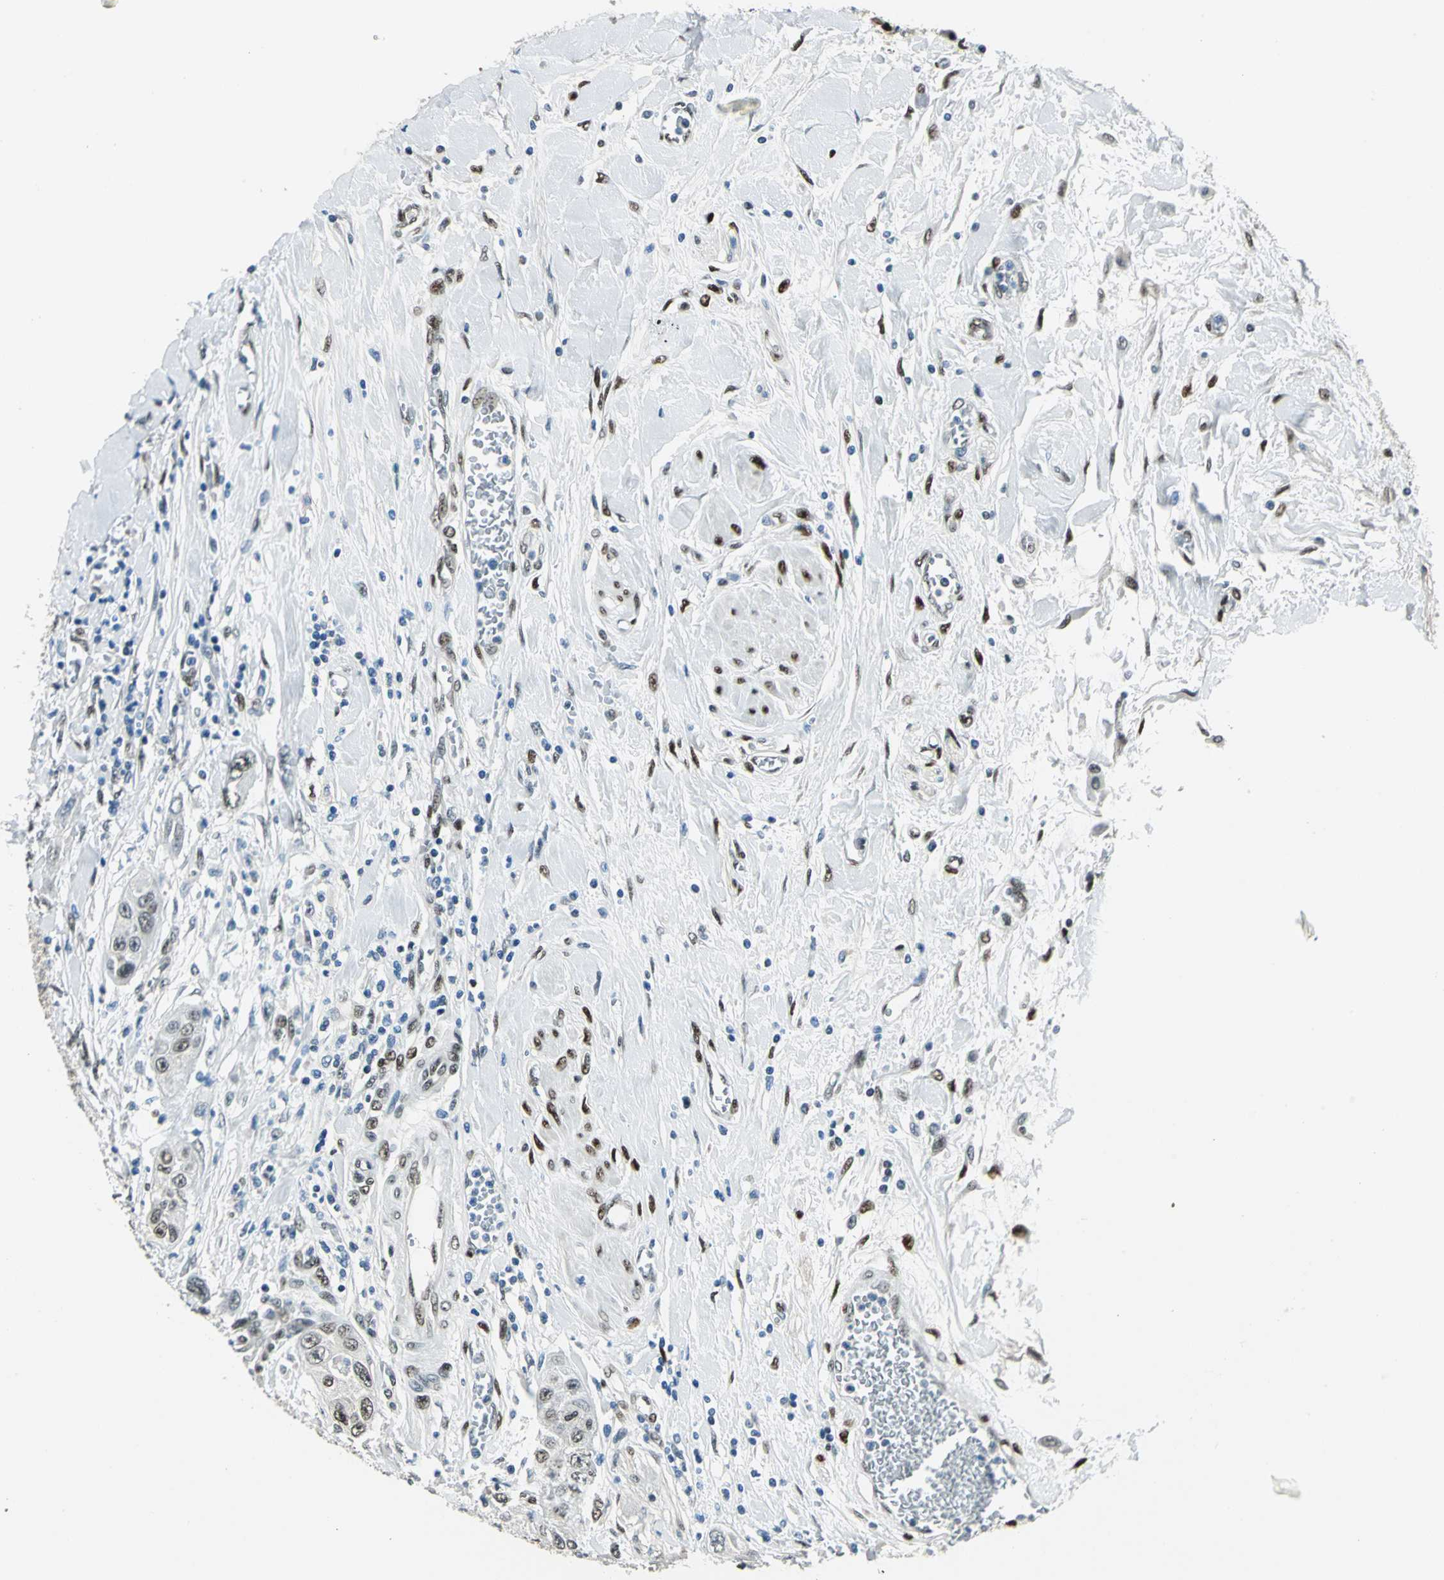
{"staining": {"intensity": "moderate", "quantity": ">75%", "location": "nuclear"}, "tissue": "pancreatic cancer", "cell_type": "Tumor cells", "image_type": "cancer", "snomed": [{"axis": "morphology", "description": "Adenocarcinoma, NOS"}, {"axis": "topography", "description": "Pancreas"}], "caption": "High-magnification brightfield microscopy of pancreatic cancer (adenocarcinoma) stained with DAB (3,3'-diaminobenzidine) (brown) and counterstained with hematoxylin (blue). tumor cells exhibit moderate nuclear expression is present in approximately>75% of cells.", "gene": "NFIA", "patient": {"sex": "female", "age": 70}}